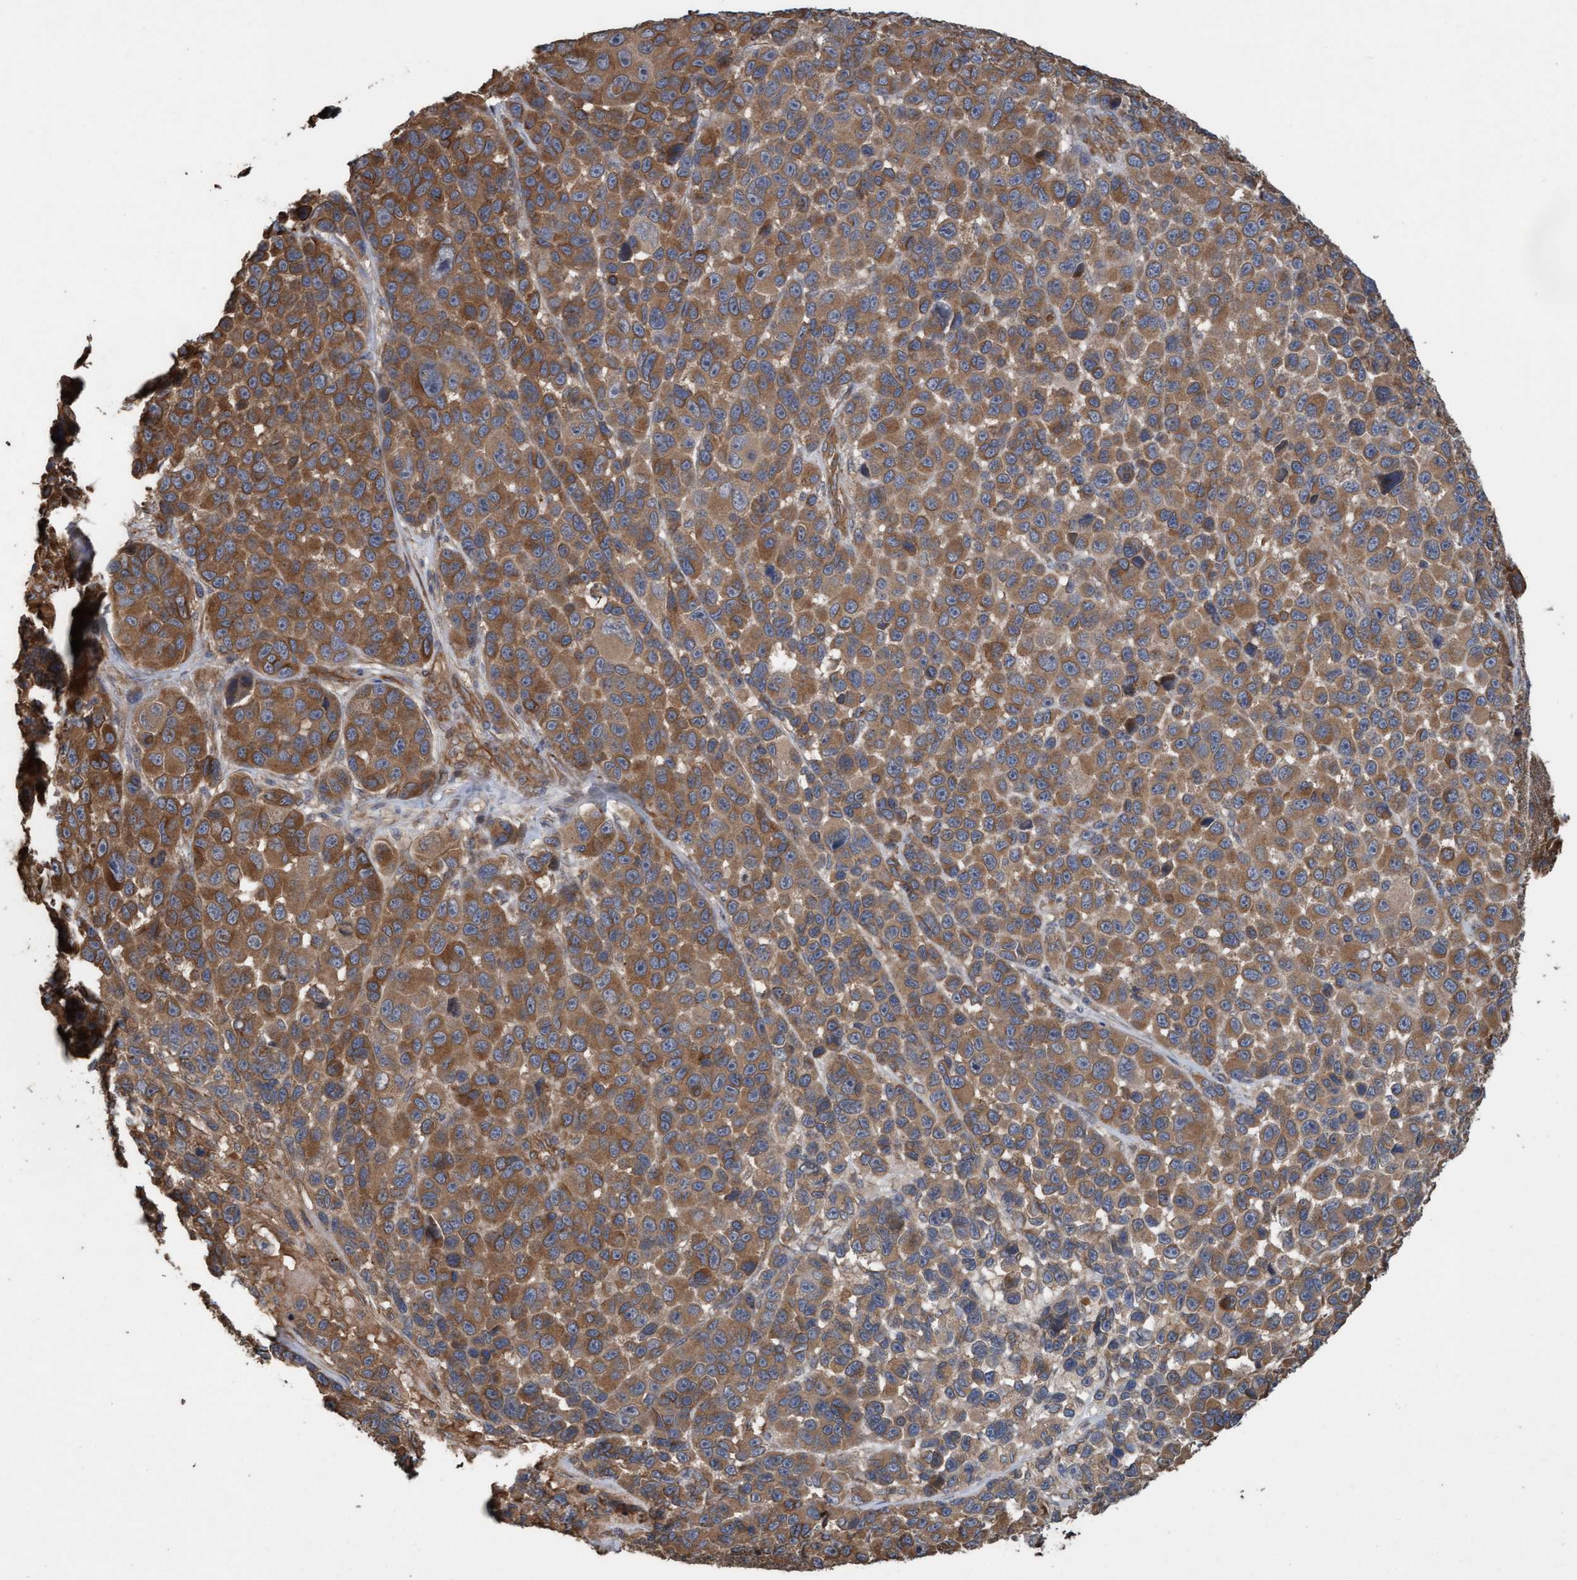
{"staining": {"intensity": "moderate", "quantity": ">75%", "location": "cytoplasmic/membranous"}, "tissue": "melanoma", "cell_type": "Tumor cells", "image_type": "cancer", "snomed": [{"axis": "morphology", "description": "Malignant melanoma, NOS"}, {"axis": "topography", "description": "Skin"}], "caption": "This photomicrograph demonstrates immunohistochemistry staining of melanoma, with medium moderate cytoplasmic/membranous positivity in approximately >75% of tumor cells.", "gene": "CDC42EP4", "patient": {"sex": "male", "age": 53}}